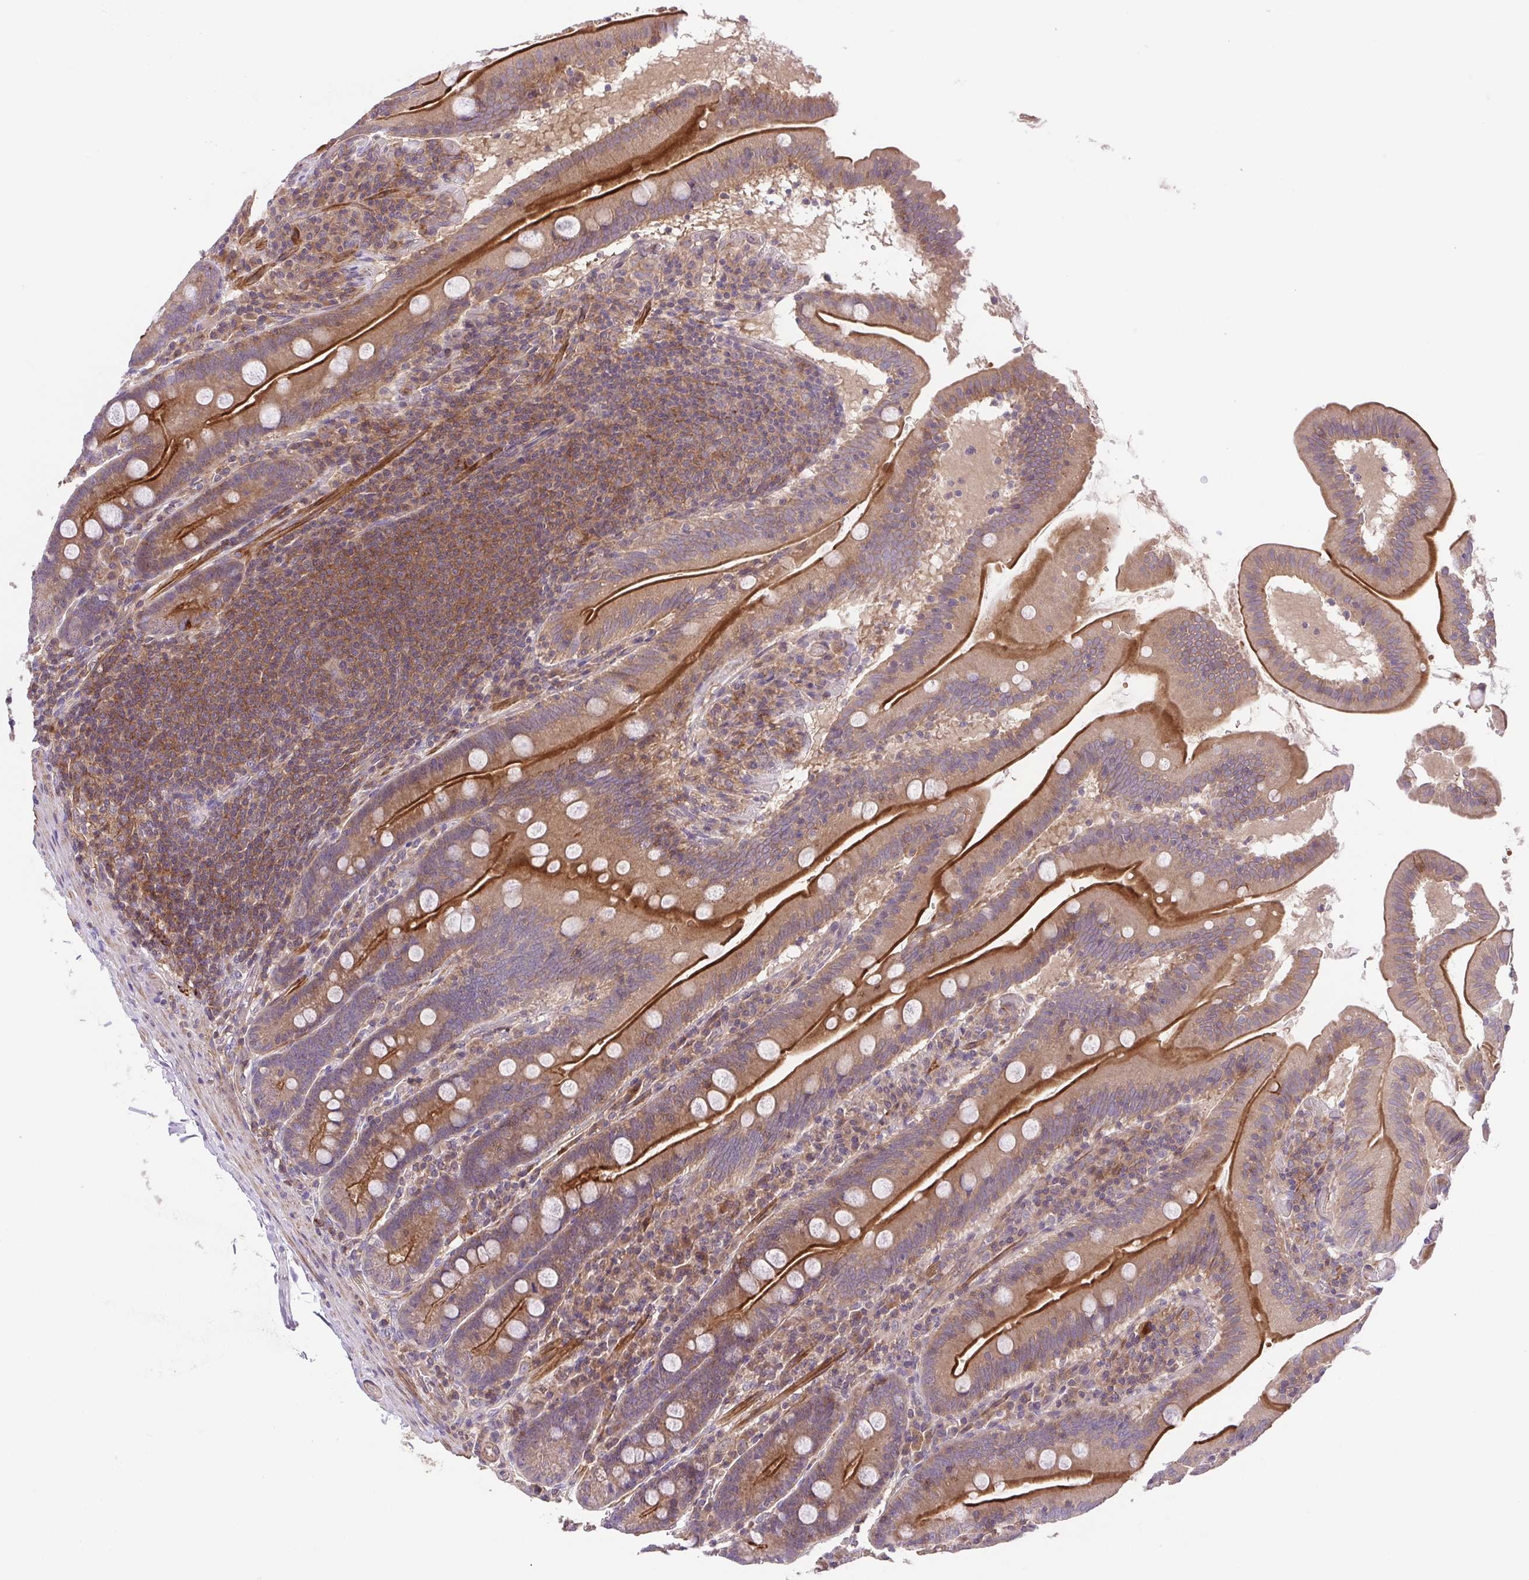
{"staining": {"intensity": "strong", "quantity": "25%-75%", "location": "cytoplasmic/membranous"}, "tissue": "small intestine", "cell_type": "Glandular cells", "image_type": "normal", "snomed": [{"axis": "morphology", "description": "Normal tissue, NOS"}, {"axis": "topography", "description": "Small intestine"}], "caption": "Small intestine stained with DAB (3,3'-diaminobenzidine) immunohistochemistry reveals high levels of strong cytoplasmic/membranous positivity in about 25%-75% of glandular cells.", "gene": "IDE", "patient": {"sex": "male", "age": 37}}